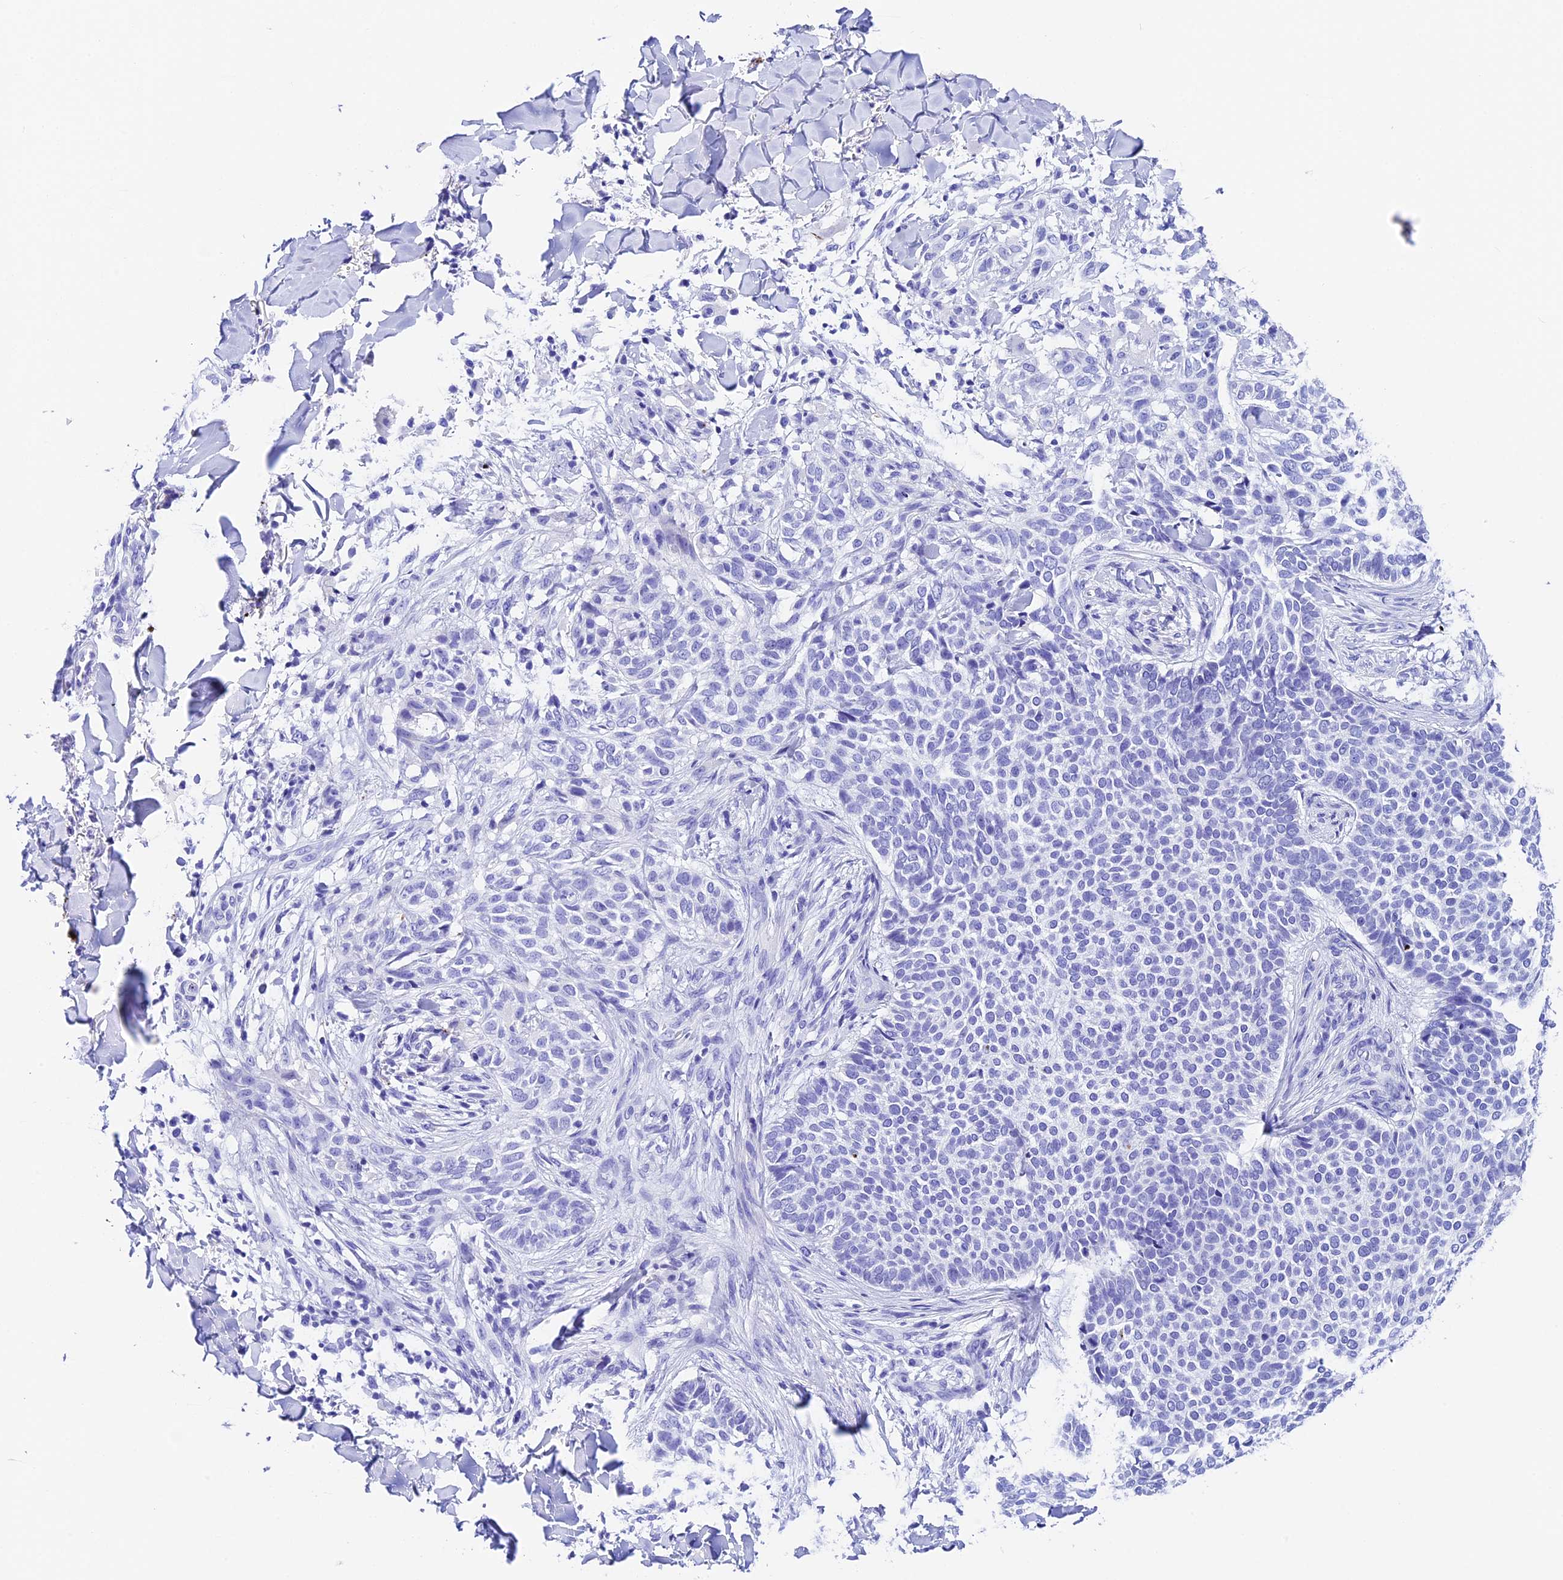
{"staining": {"intensity": "negative", "quantity": "none", "location": "none"}, "tissue": "skin cancer", "cell_type": "Tumor cells", "image_type": "cancer", "snomed": [{"axis": "morphology", "description": "Normal tissue, NOS"}, {"axis": "morphology", "description": "Basal cell carcinoma"}, {"axis": "topography", "description": "Skin"}], "caption": "High magnification brightfield microscopy of skin cancer (basal cell carcinoma) stained with DAB (brown) and counterstained with hematoxylin (blue): tumor cells show no significant positivity.", "gene": "PSG11", "patient": {"sex": "male", "age": 67}}